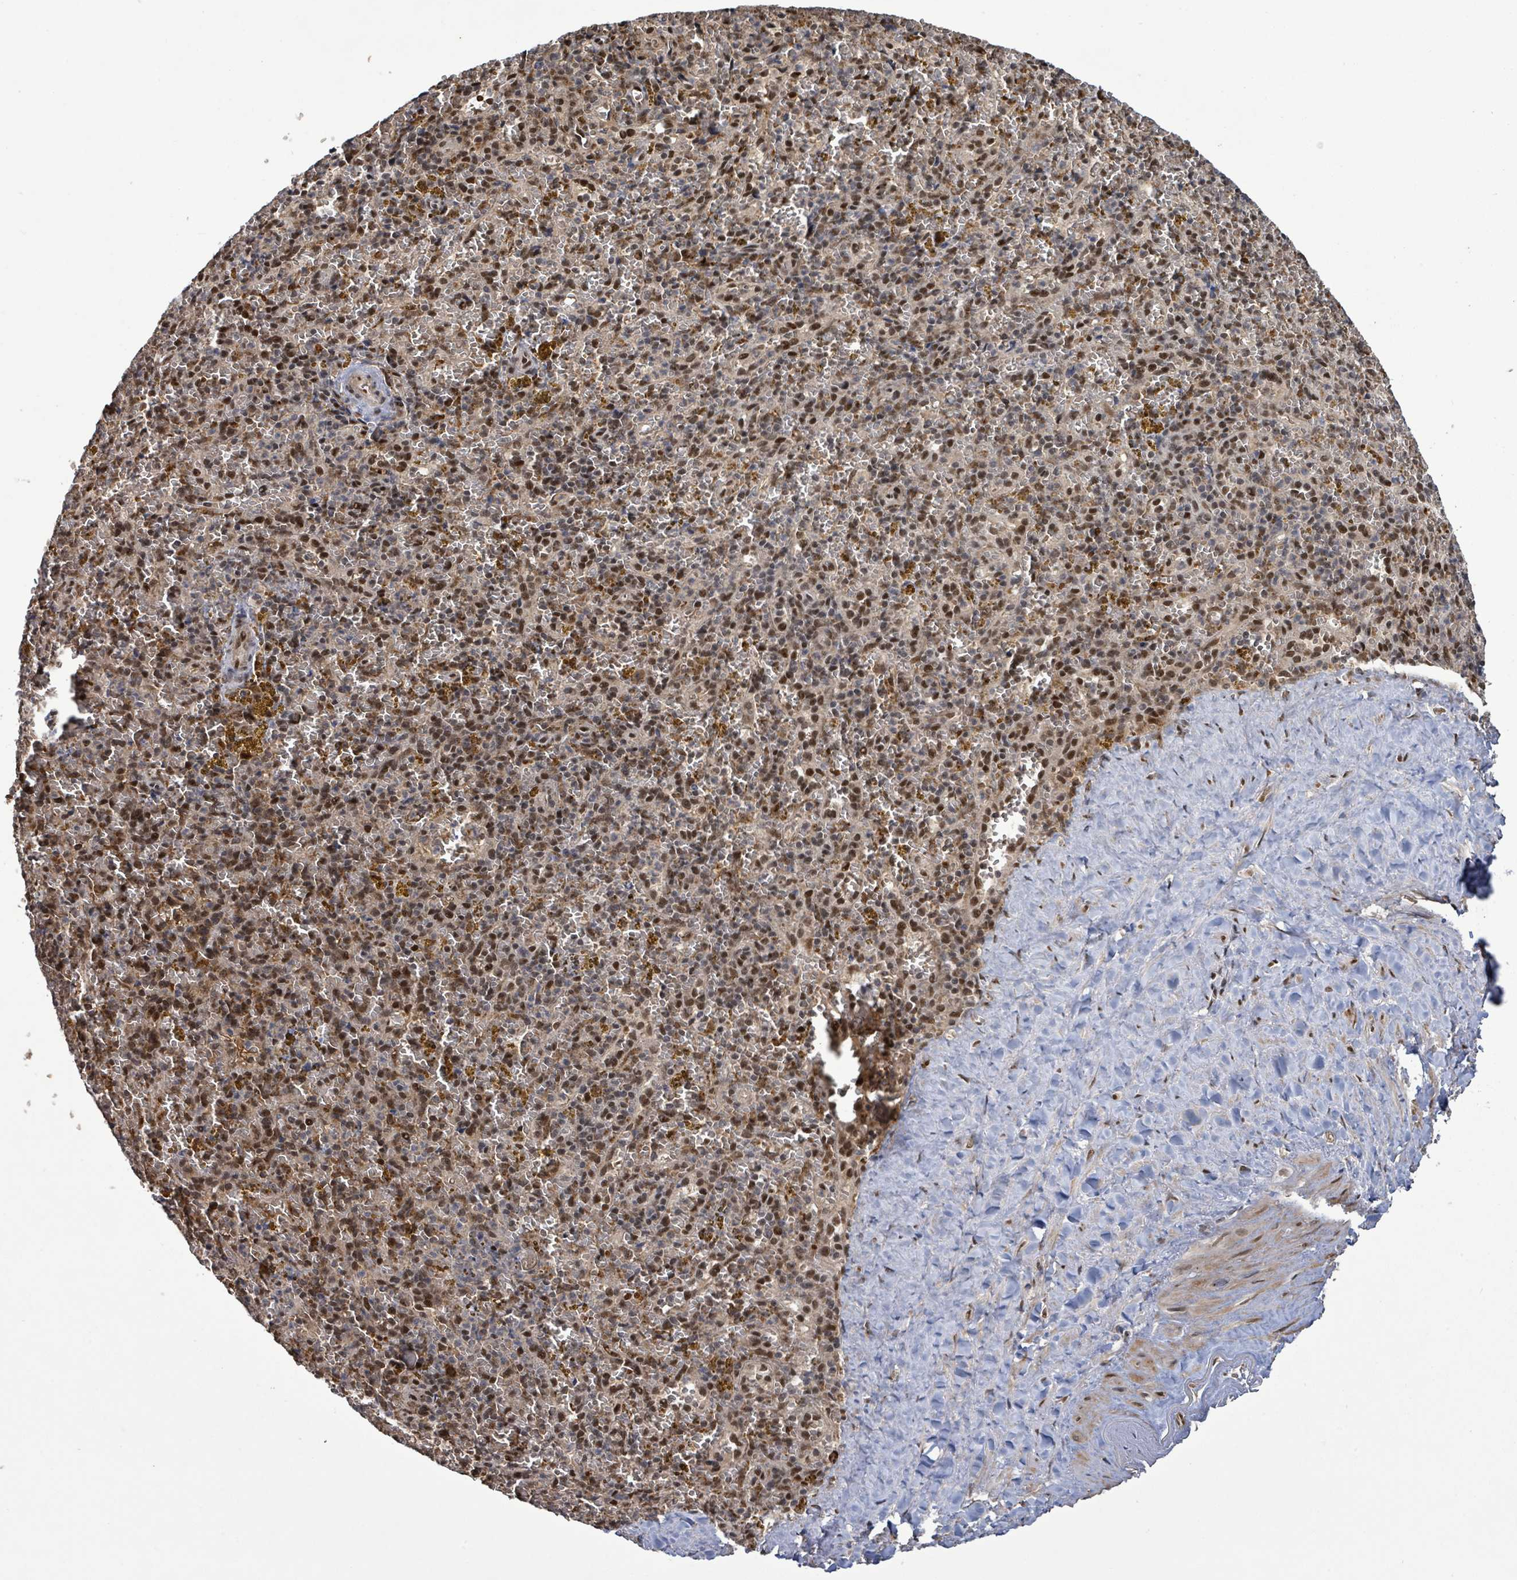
{"staining": {"intensity": "moderate", "quantity": "25%-75%", "location": "nuclear"}, "tissue": "spleen", "cell_type": "Cells in red pulp", "image_type": "normal", "snomed": [{"axis": "morphology", "description": "Normal tissue, NOS"}, {"axis": "topography", "description": "Spleen"}], "caption": "There is medium levels of moderate nuclear expression in cells in red pulp of benign spleen, as demonstrated by immunohistochemical staining (brown color).", "gene": "PATZ1", "patient": {"sex": "male", "age": 57}}